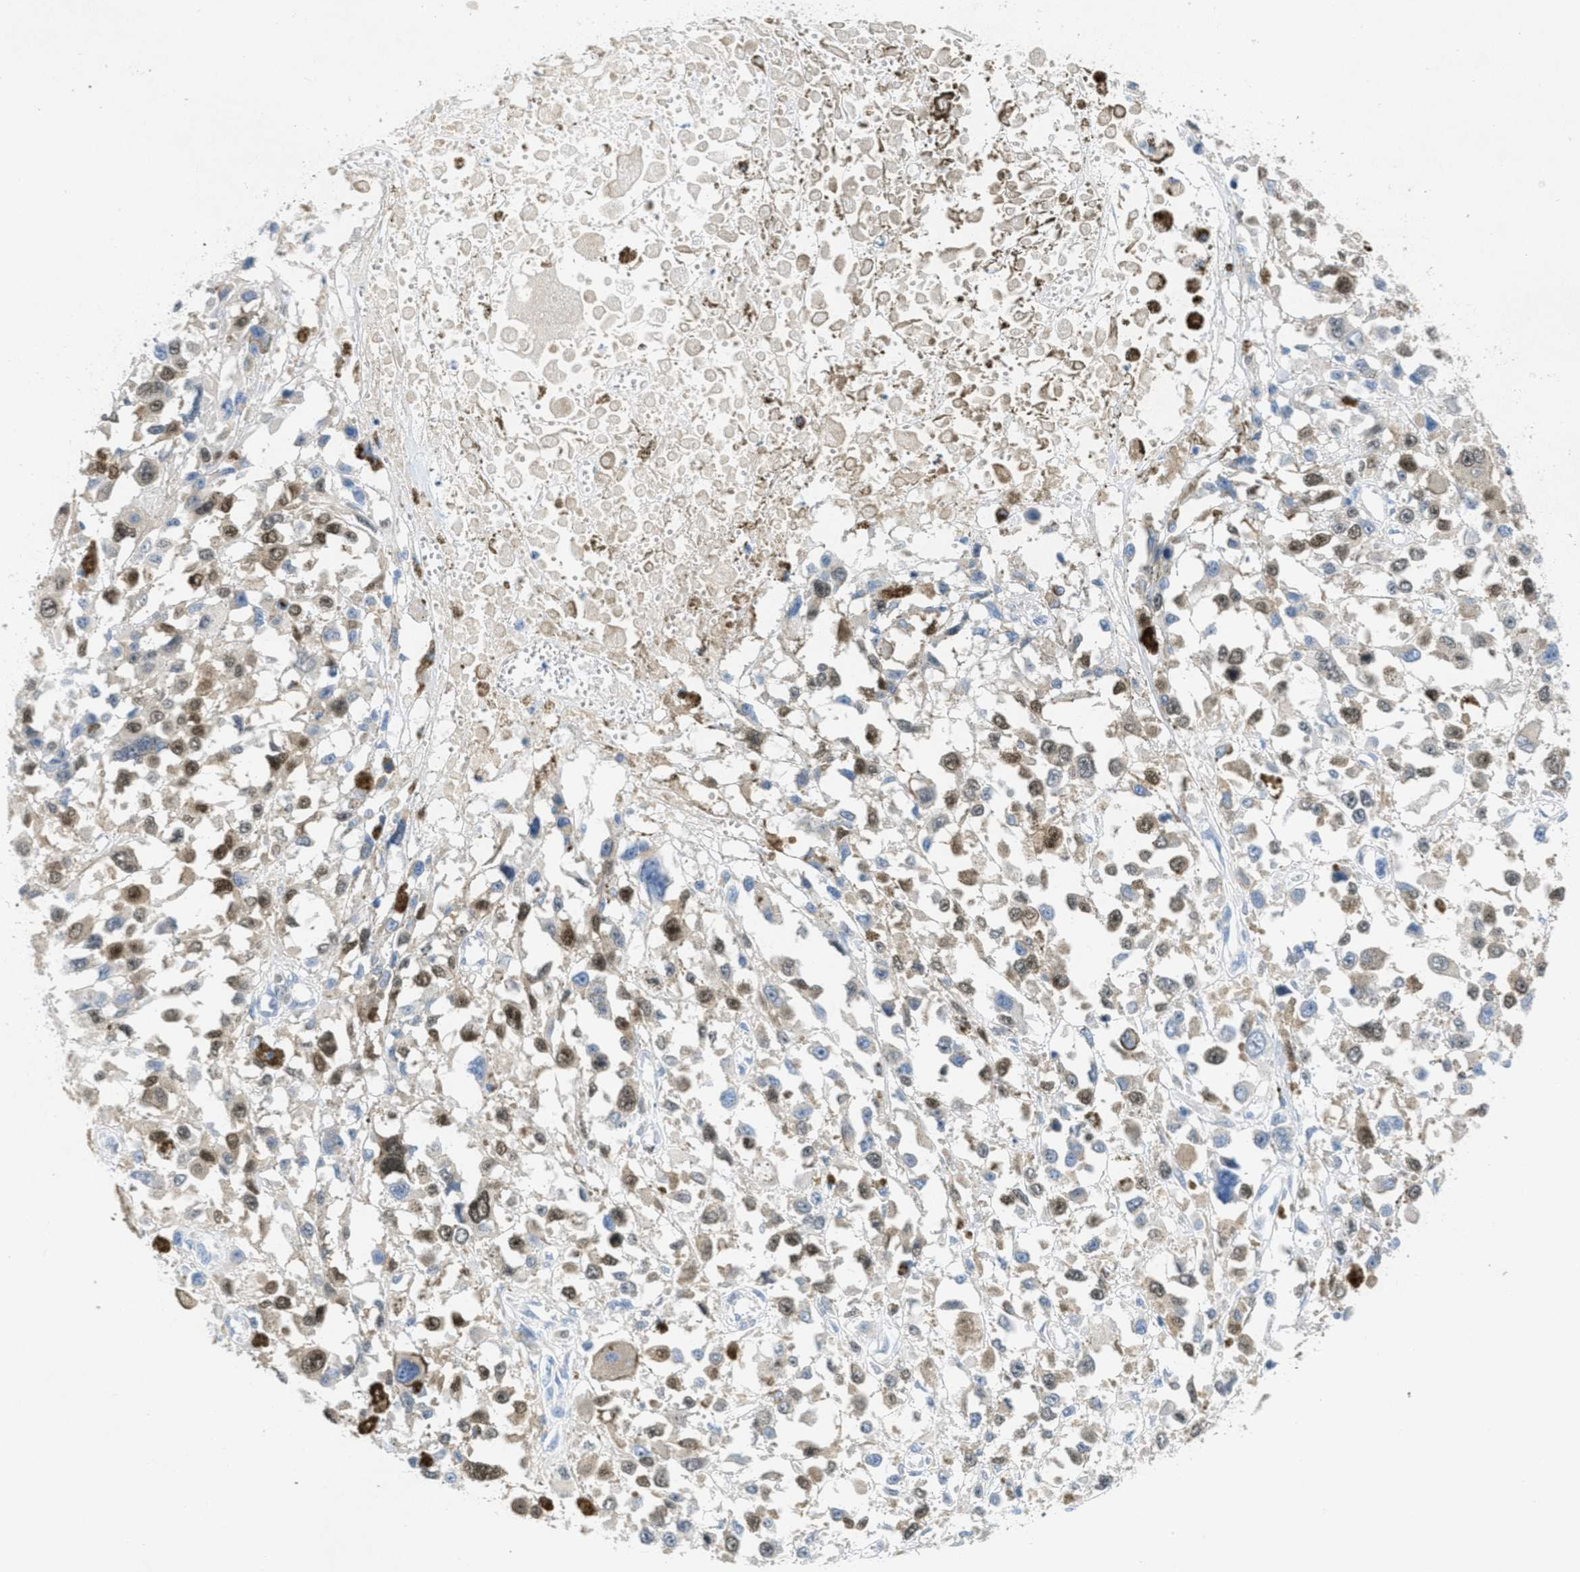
{"staining": {"intensity": "moderate", "quantity": "25%-75%", "location": "cytoplasmic/membranous,nuclear"}, "tissue": "melanoma", "cell_type": "Tumor cells", "image_type": "cancer", "snomed": [{"axis": "morphology", "description": "Malignant melanoma, Metastatic site"}, {"axis": "topography", "description": "Lymph node"}], "caption": "The histopathology image displays a brown stain indicating the presence of a protein in the cytoplasmic/membranous and nuclear of tumor cells in malignant melanoma (metastatic site).", "gene": "ORC6", "patient": {"sex": "male", "age": 59}}